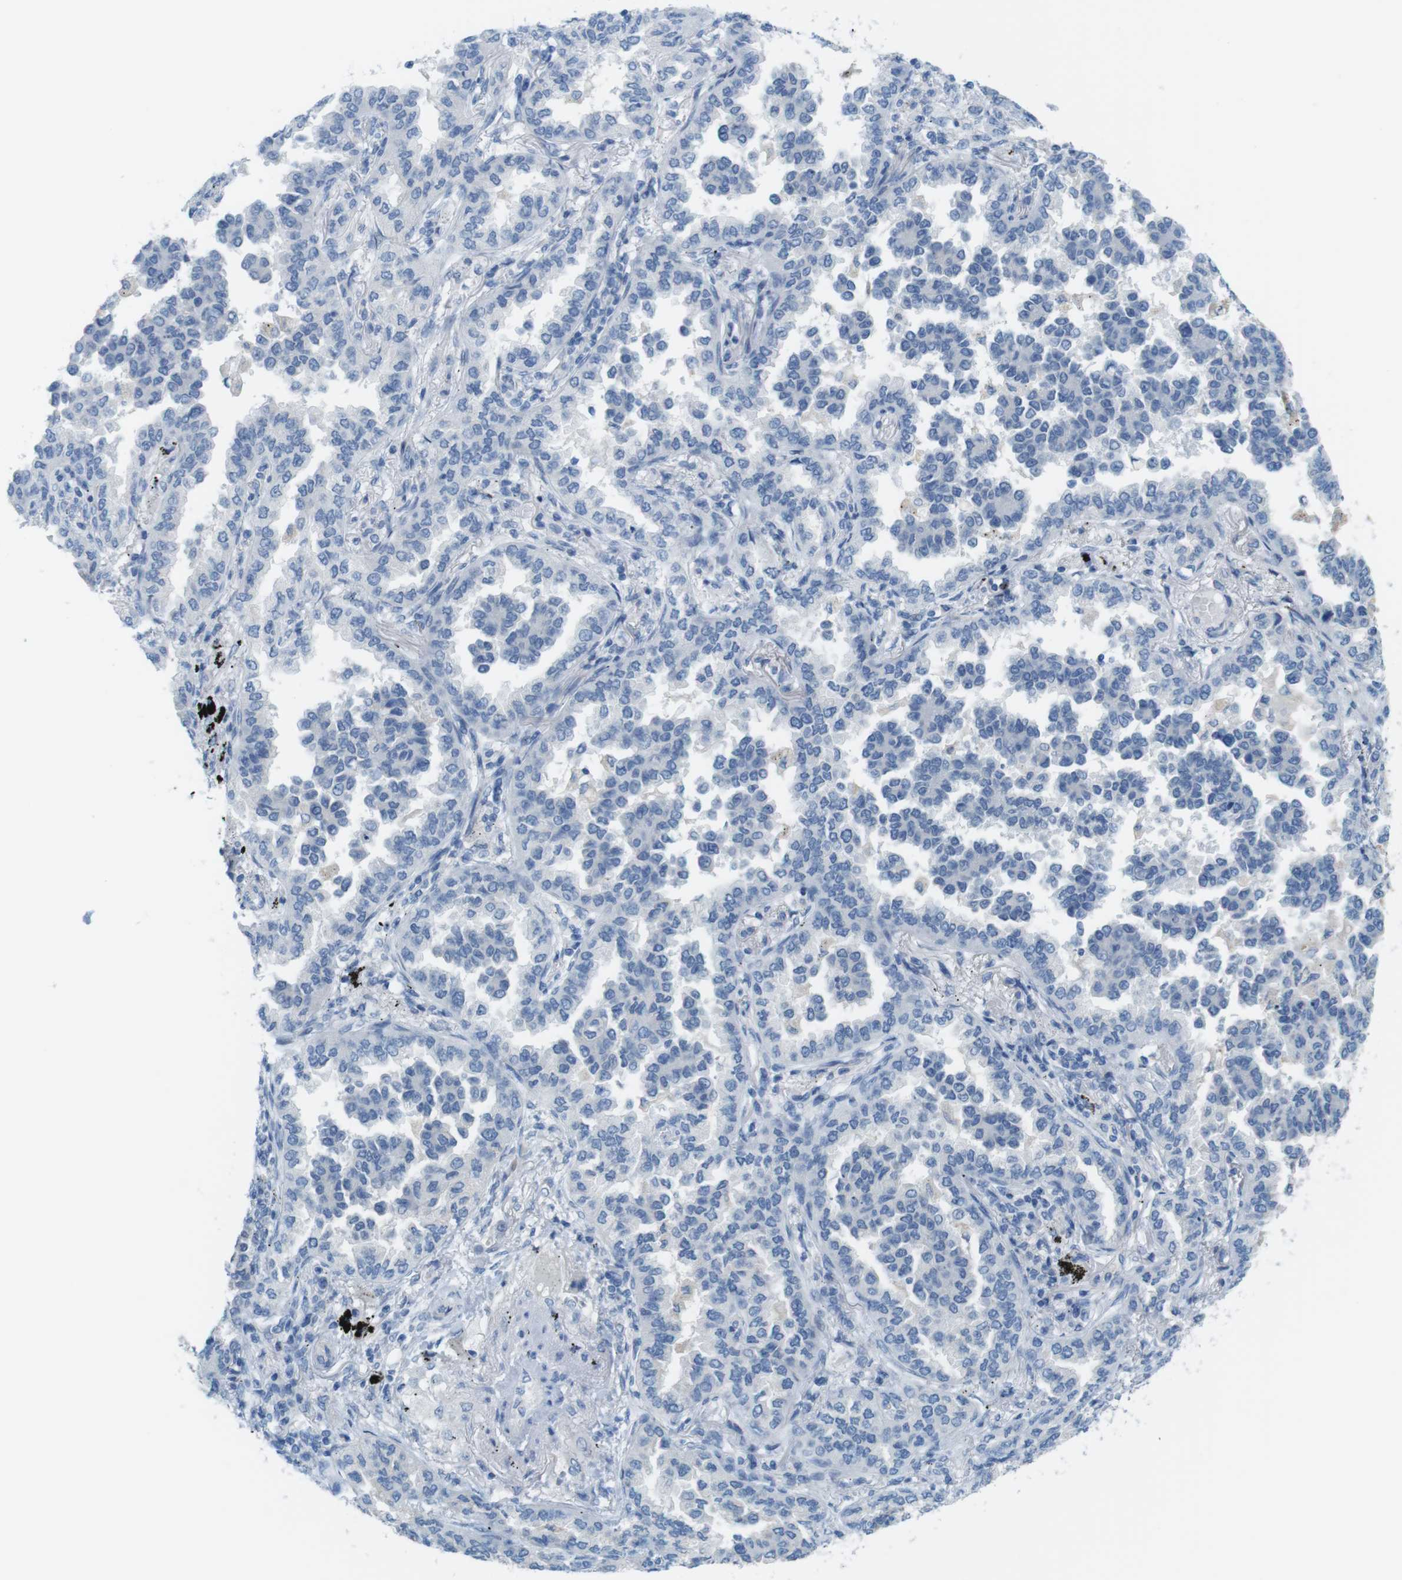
{"staining": {"intensity": "negative", "quantity": "none", "location": "none"}, "tissue": "lung cancer", "cell_type": "Tumor cells", "image_type": "cancer", "snomed": [{"axis": "morphology", "description": "Normal tissue, NOS"}, {"axis": "morphology", "description": "Adenocarcinoma, NOS"}, {"axis": "topography", "description": "Lung"}], "caption": "This is an immunohistochemistry (IHC) histopathology image of human adenocarcinoma (lung). There is no positivity in tumor cells.", "gene": "MYH9", "patient": {"sex": "male", "age": 59}}